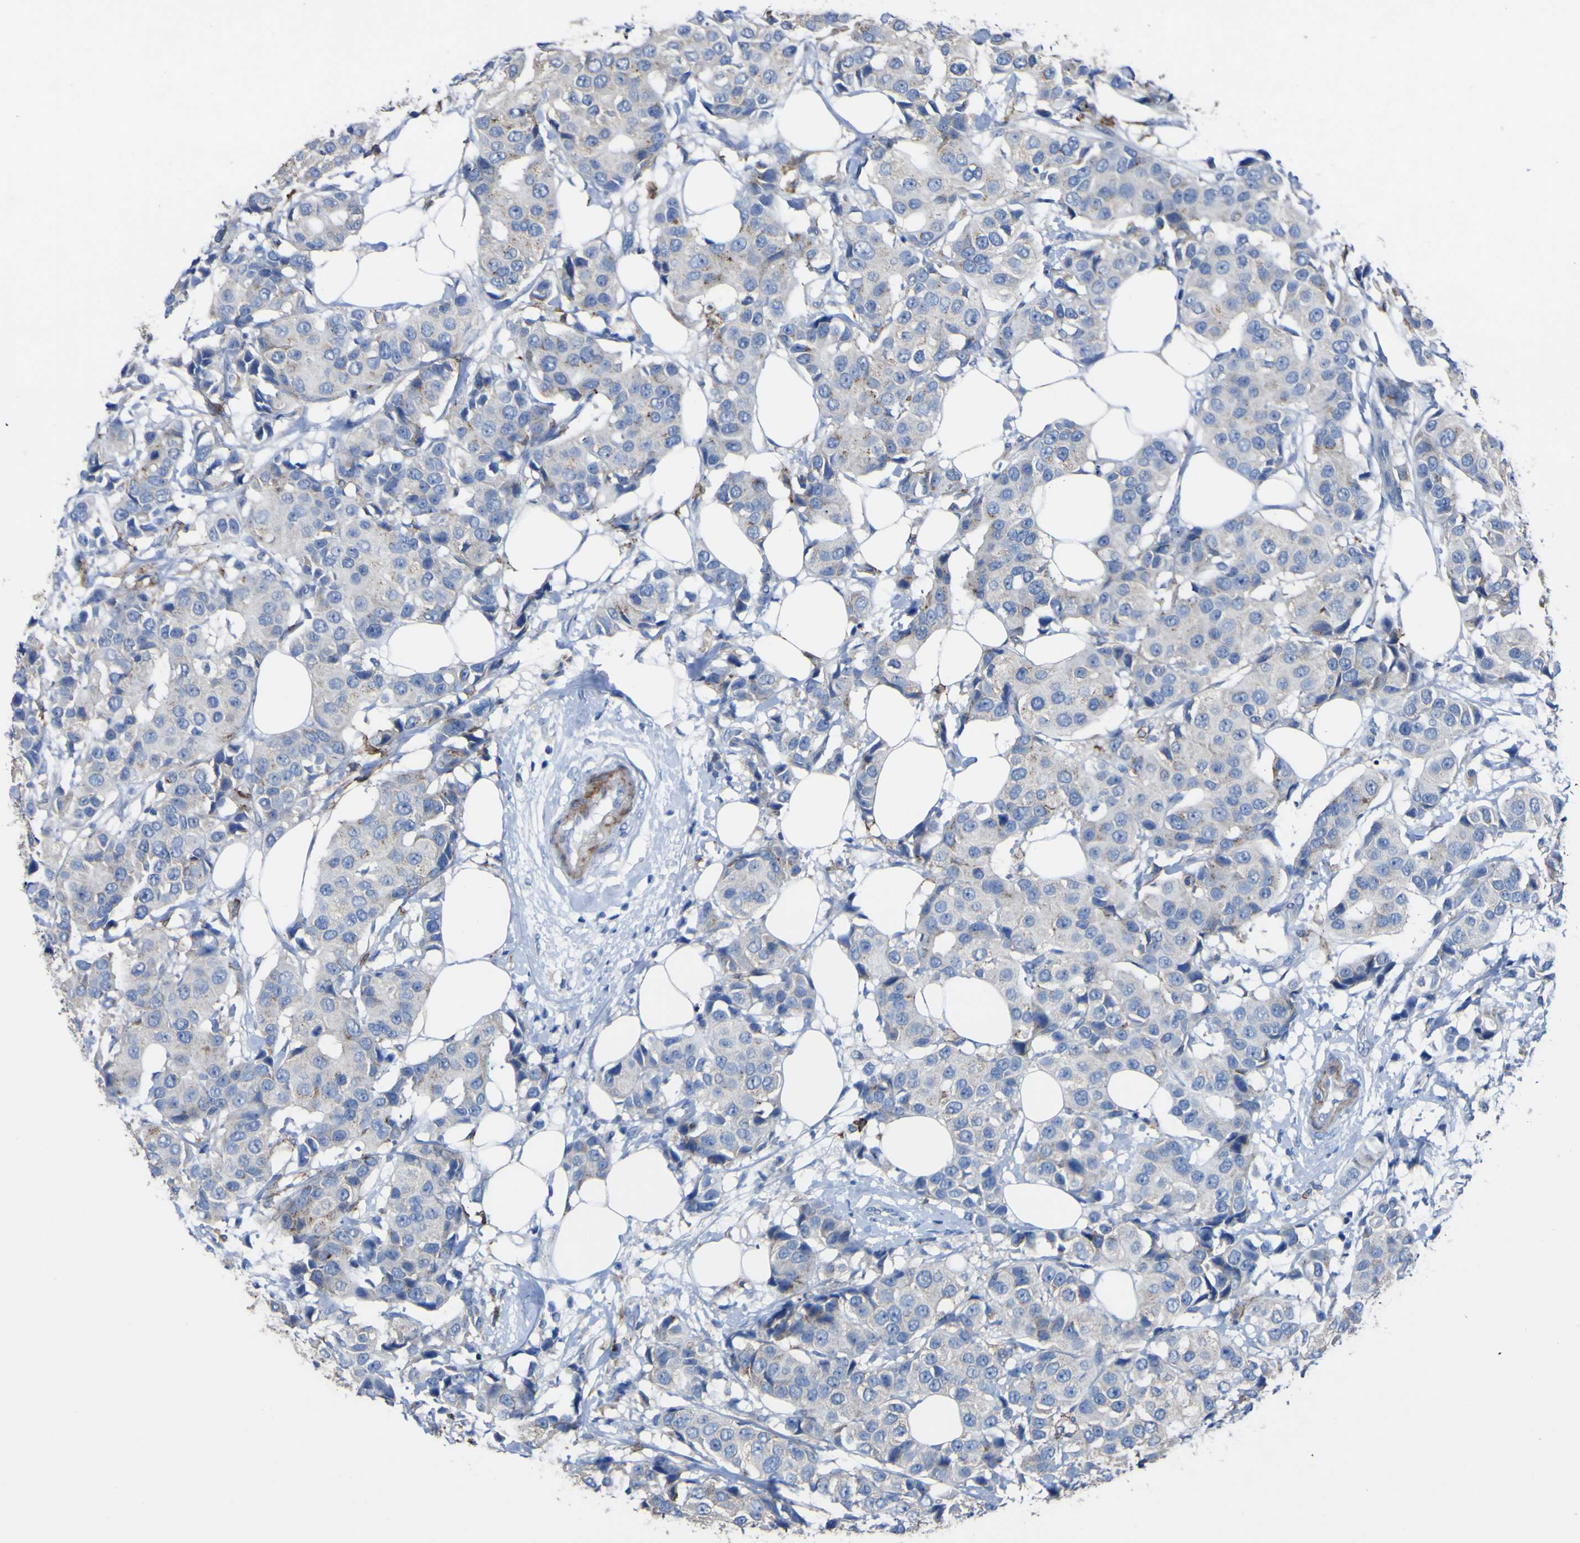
{"staining": {"intensity": "weak", "quantity": "<25%", "location": "cytoplasmic/membranous"}, "tissue": "breast cancer", "cell_type": "Tumor cells", "image_type": "cancer", "snomed": [{"axis": "morphology", "description": "Normal tissue, NOS"}, {"axis": "morphology", "description": "Duct carcinoma"}, {"axis": "topography", "description": "Breast"}], "caption": "Breast cancer (invasive ductal carcinoma) was stained to show a protein in brown. There is no significant positivity in tumor cells. (Immunohistochemistry, brightfield microscopy, high magnification).", "gene": "AGO4", "patient": {"sex": "female", "age": 39}}